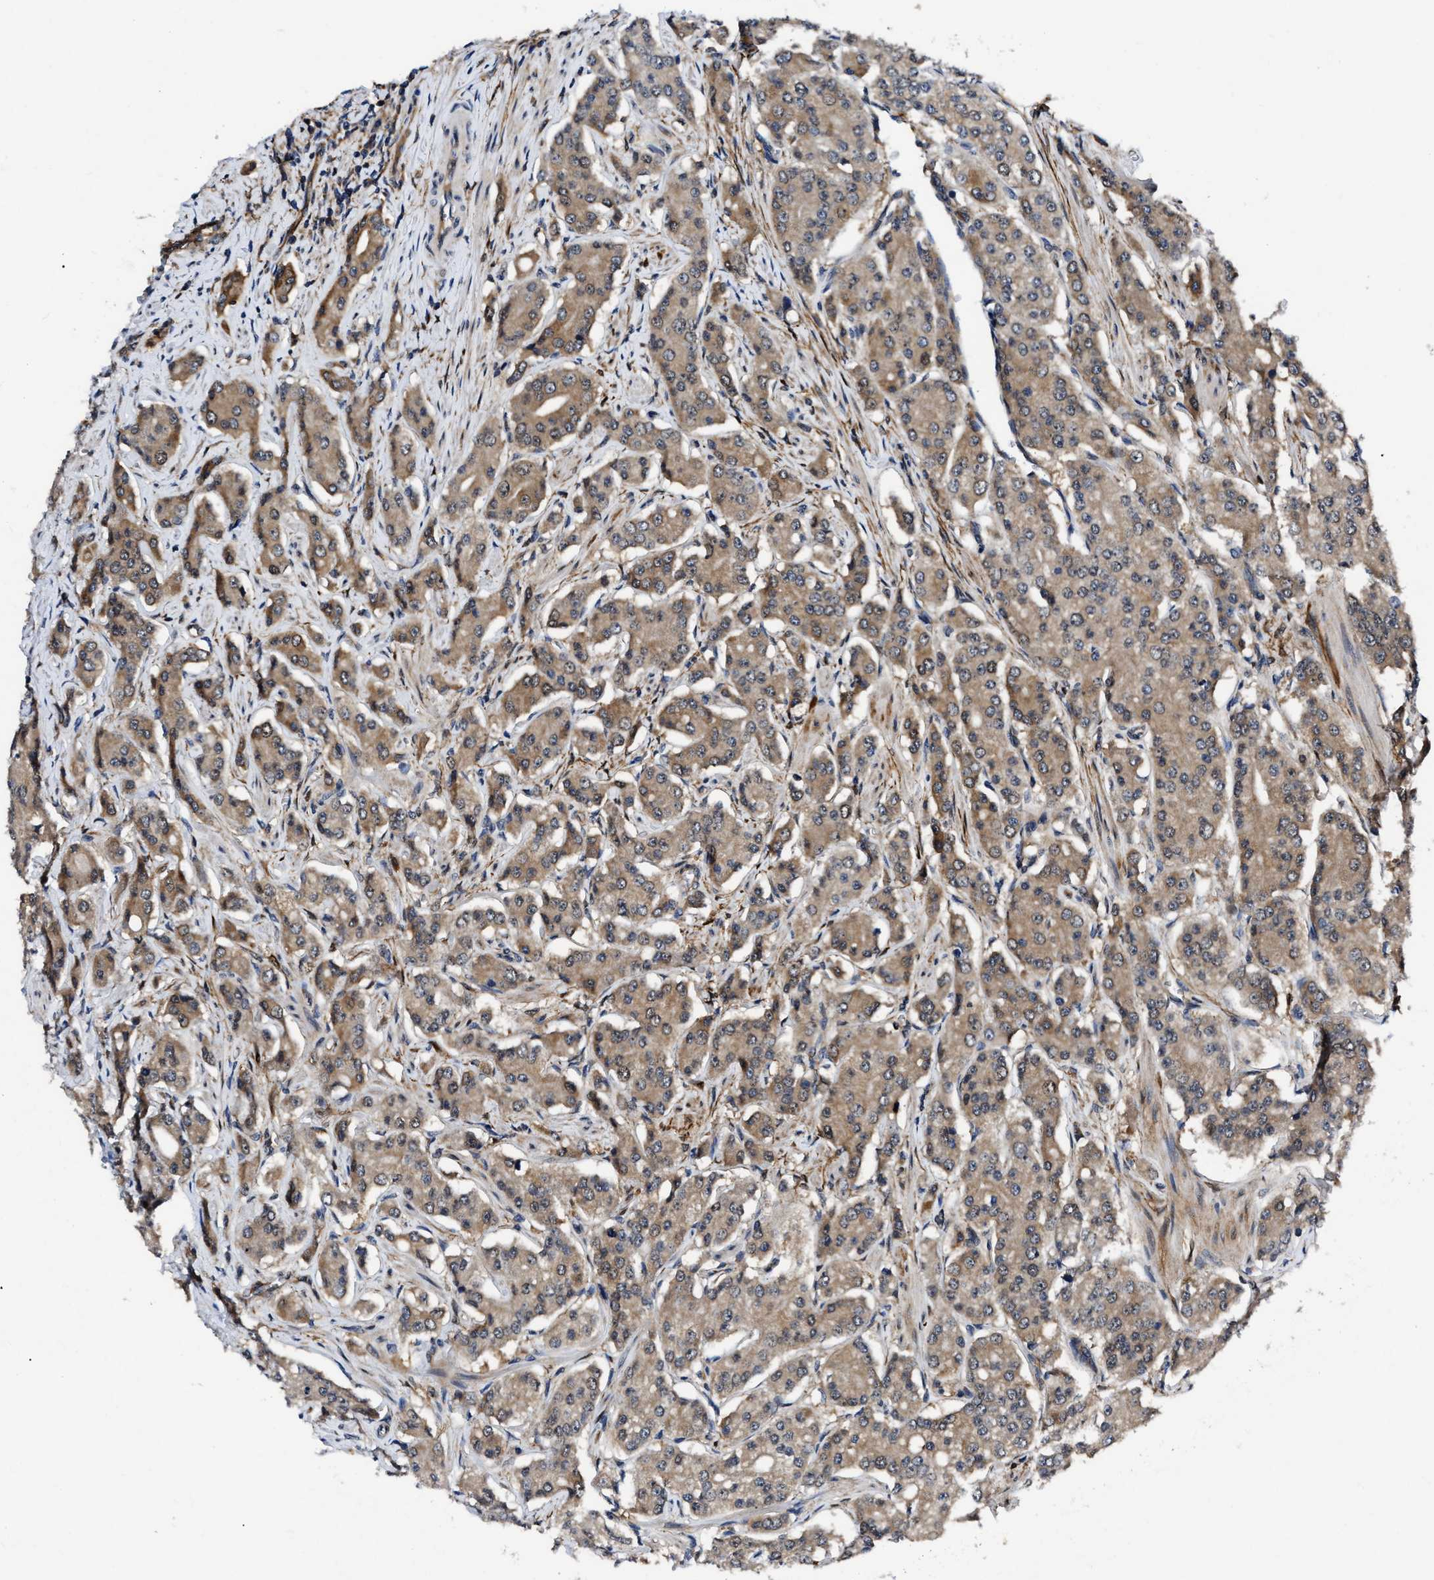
{"staining": {"intensity": "strong", "quantity": ">75%", "location": "cytoplasmic/membranous"}, "tissue": "prostate cancer", "cell_type": "Tumor cells", "image_type": "cancer", "snomed": [{"axis": "morphology", "description": "Adenocarcinoma, Low grade"}, {"axis": "topography", "description": "Prostate"}], "caption": "A histopathology image of low-grade adenocarcinoma (prostate) stained for a protein shows strong cytoplasmic/membranous brown staining in tumor cells.", "gene": "GET4", "patient": {"sex": "male", "age": 69}}